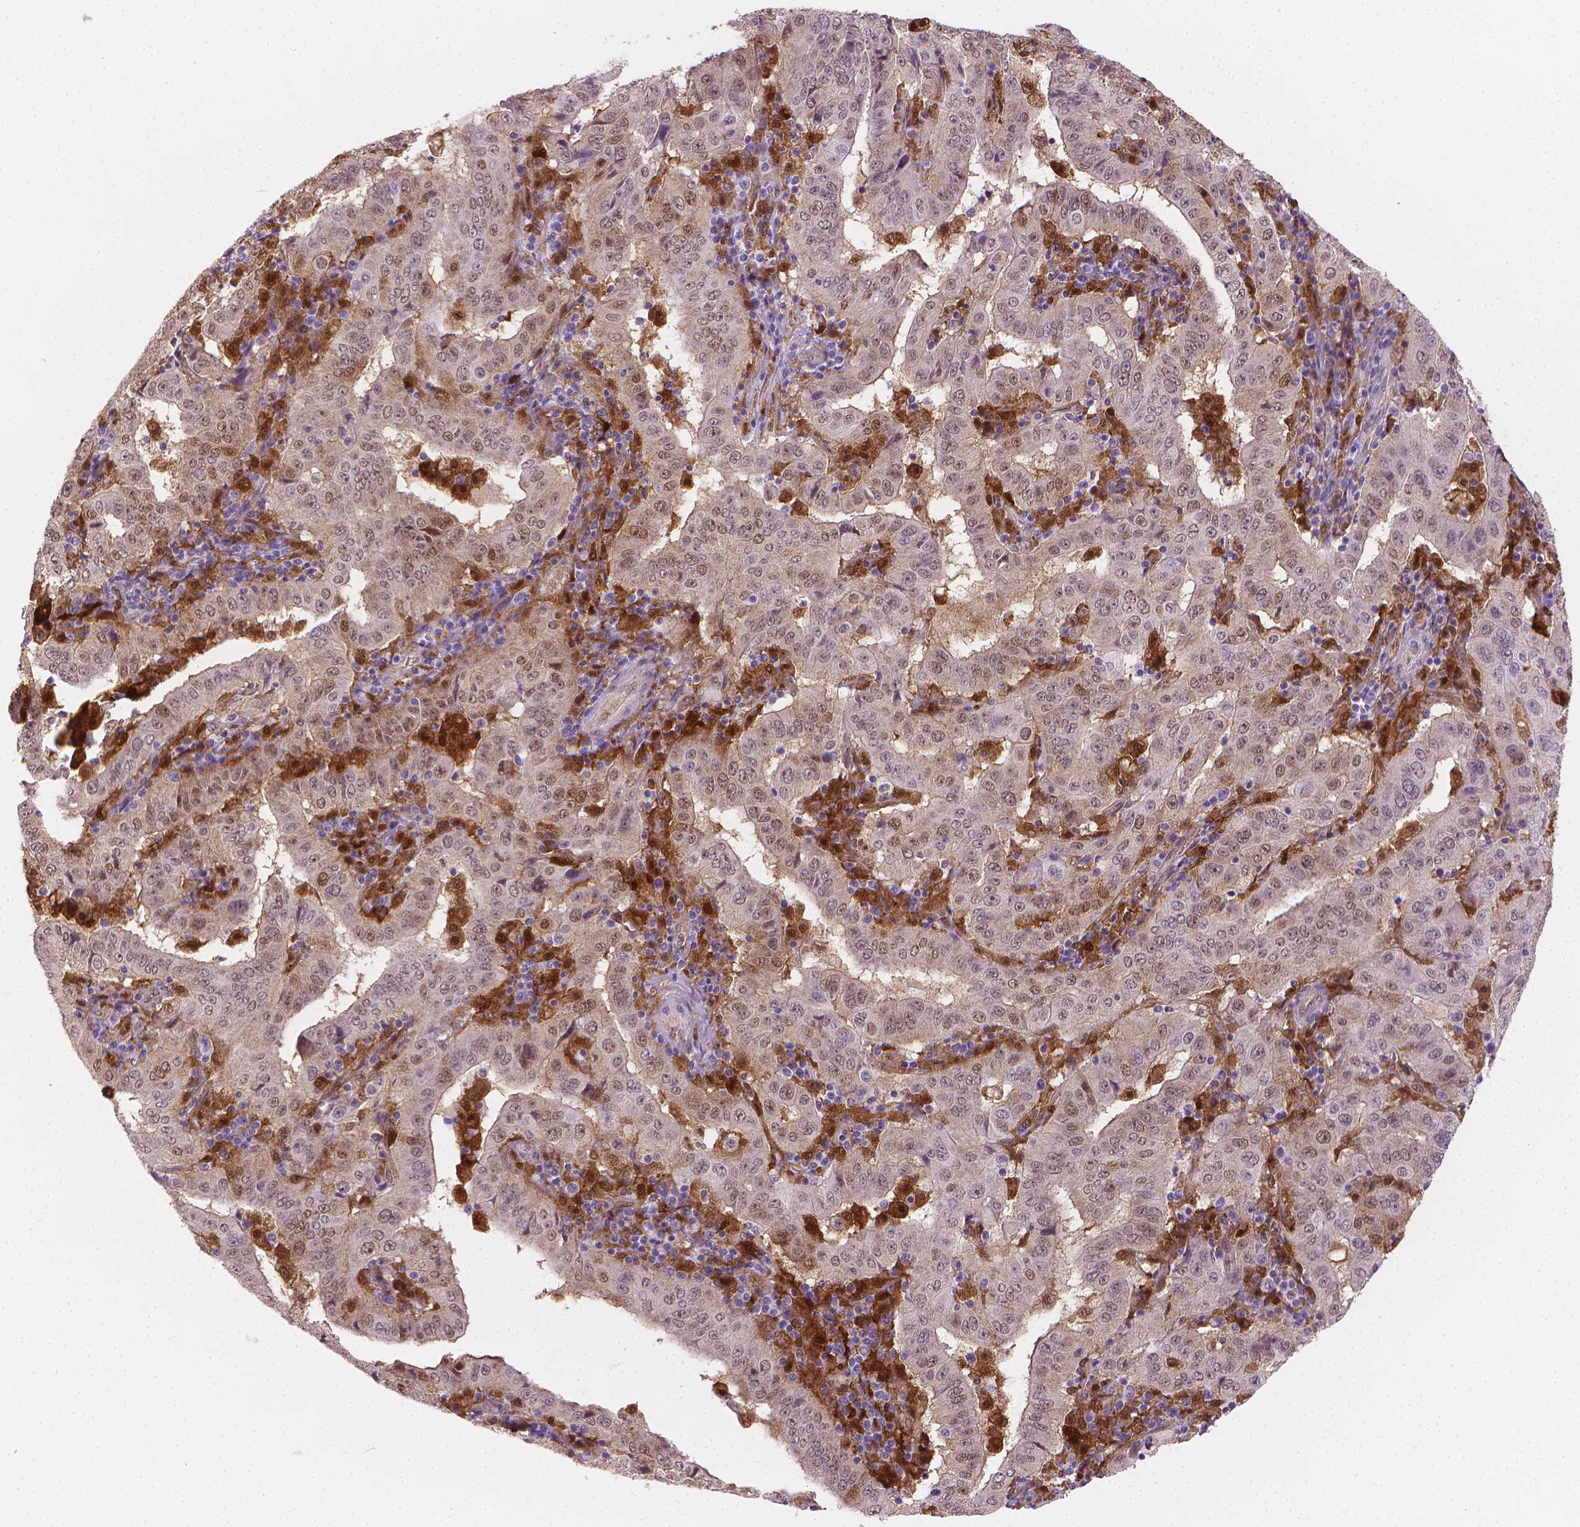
{"staining": {"intensity": "weak", "quantity": "25%-75%", "location": "nuclear"}, "tissue": "pancreatic cancer", "cell_type": "Tumor cells", "image_type": "cancer", "snomed": [{"axis": "morphology", "description": "Adenocarcinoma, NOS"}, {"axis": "topography", "description": "Pancreas"}], "caption": "The image reveals staining of adenocarcinoma (pancreatic), revealing weak nuclear protein staining (brown color) within tumor cells. (IHC, brightfield microscopy, high magnification).", "gene": "TNFAIP2", "patient": {"sex": "male", "age": 63}}